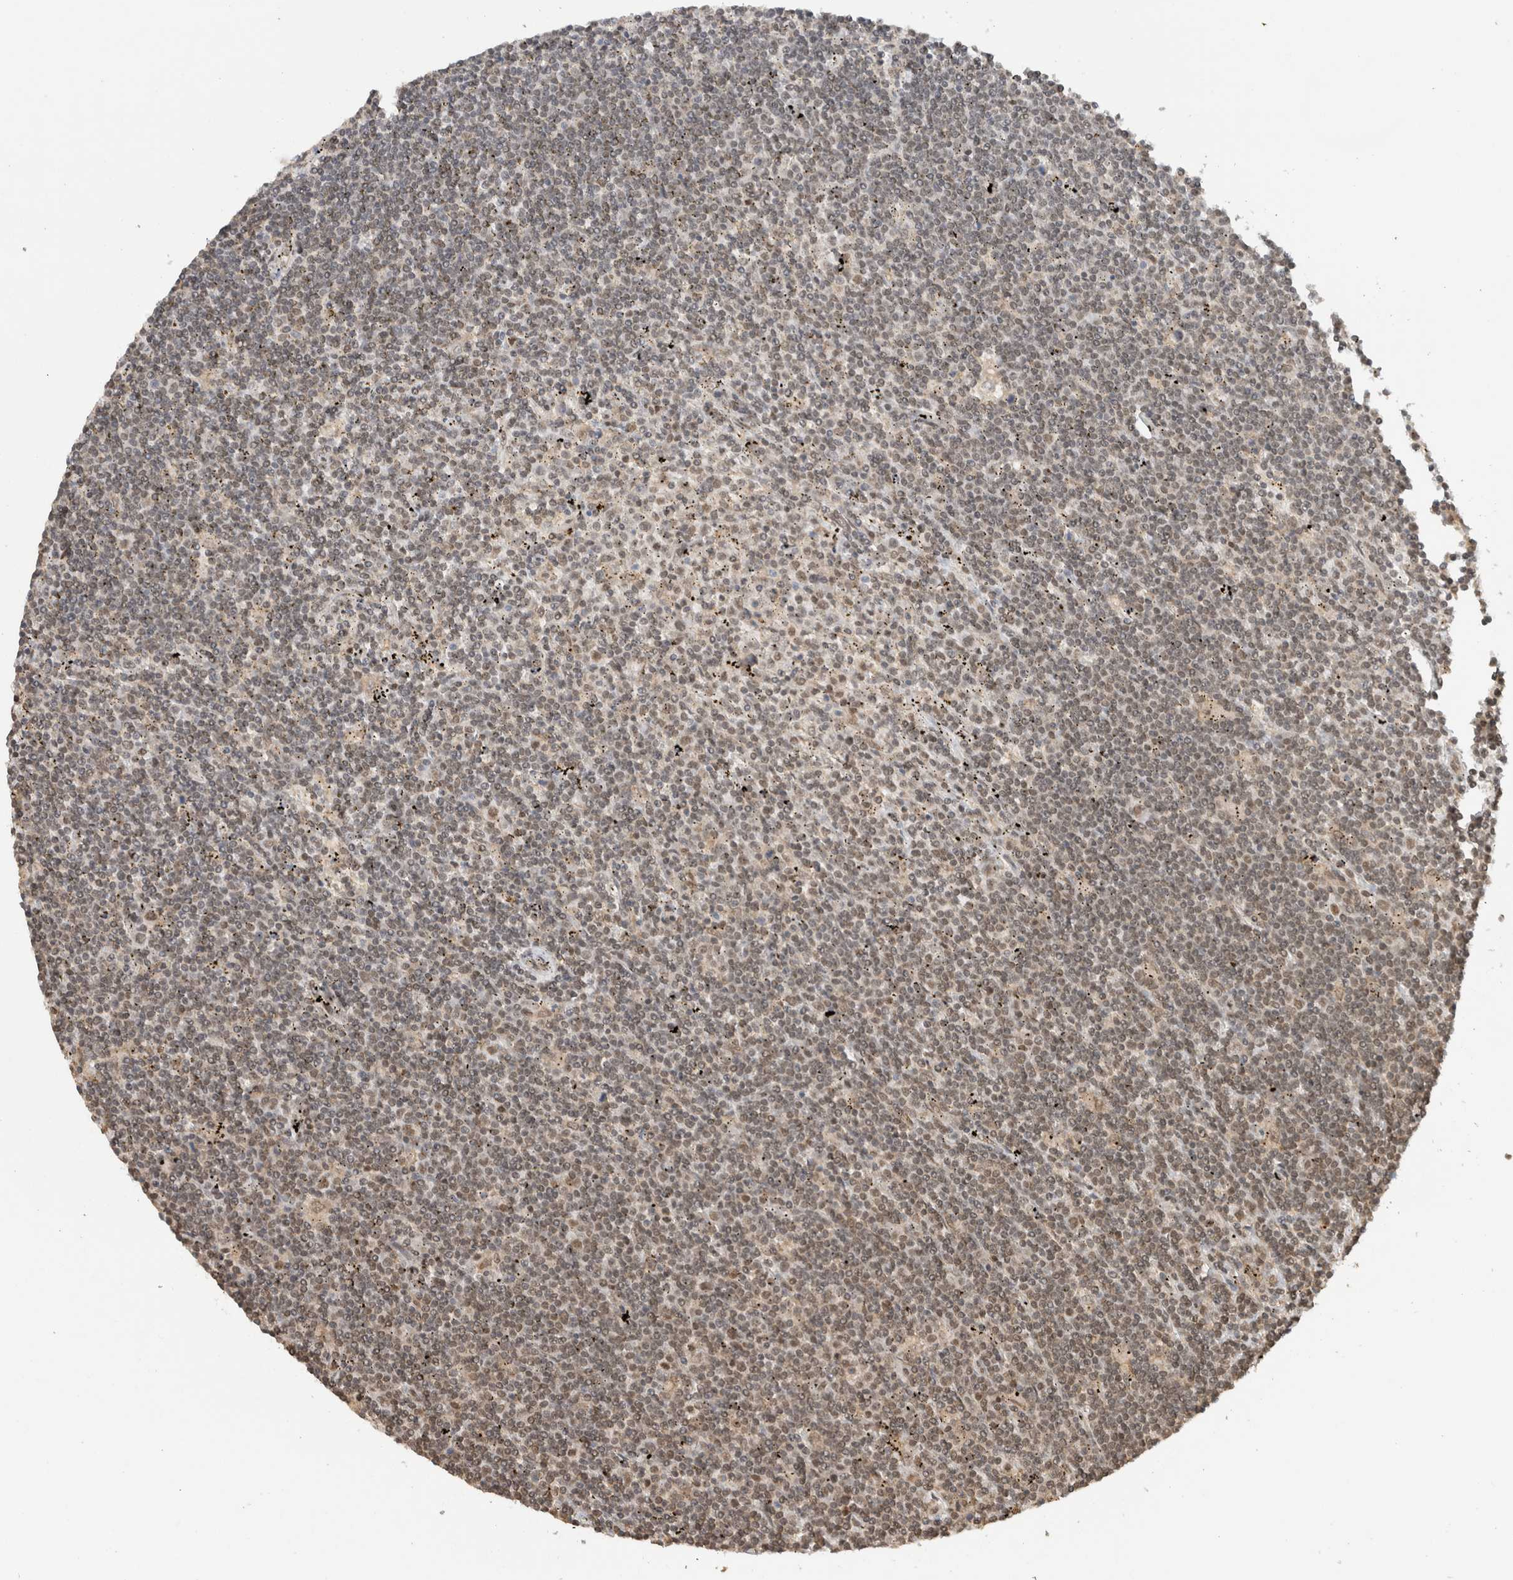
{"staining": {"intensity": "weak", "quantity": "25%-75%", "location": "nuclear"}, "tissue": "lymphoma", "cell_type": "Tumor cells", "image_type": "cancer", "snomed": [{"axis": "morphology", "description": "Malignant lymphoma, non-Hodgkin's type, Low grade"}, {"axis": "topography", "description": "Spleen"}], "caption": "Protein staining reveals weak nuclear staining in about 25%-75% of tumor cells in malignant lymphoma, non-Hodgkin's type (low-grade).", "gene": "C1orf21", "patient": {"sex": "male", "age": 76}}